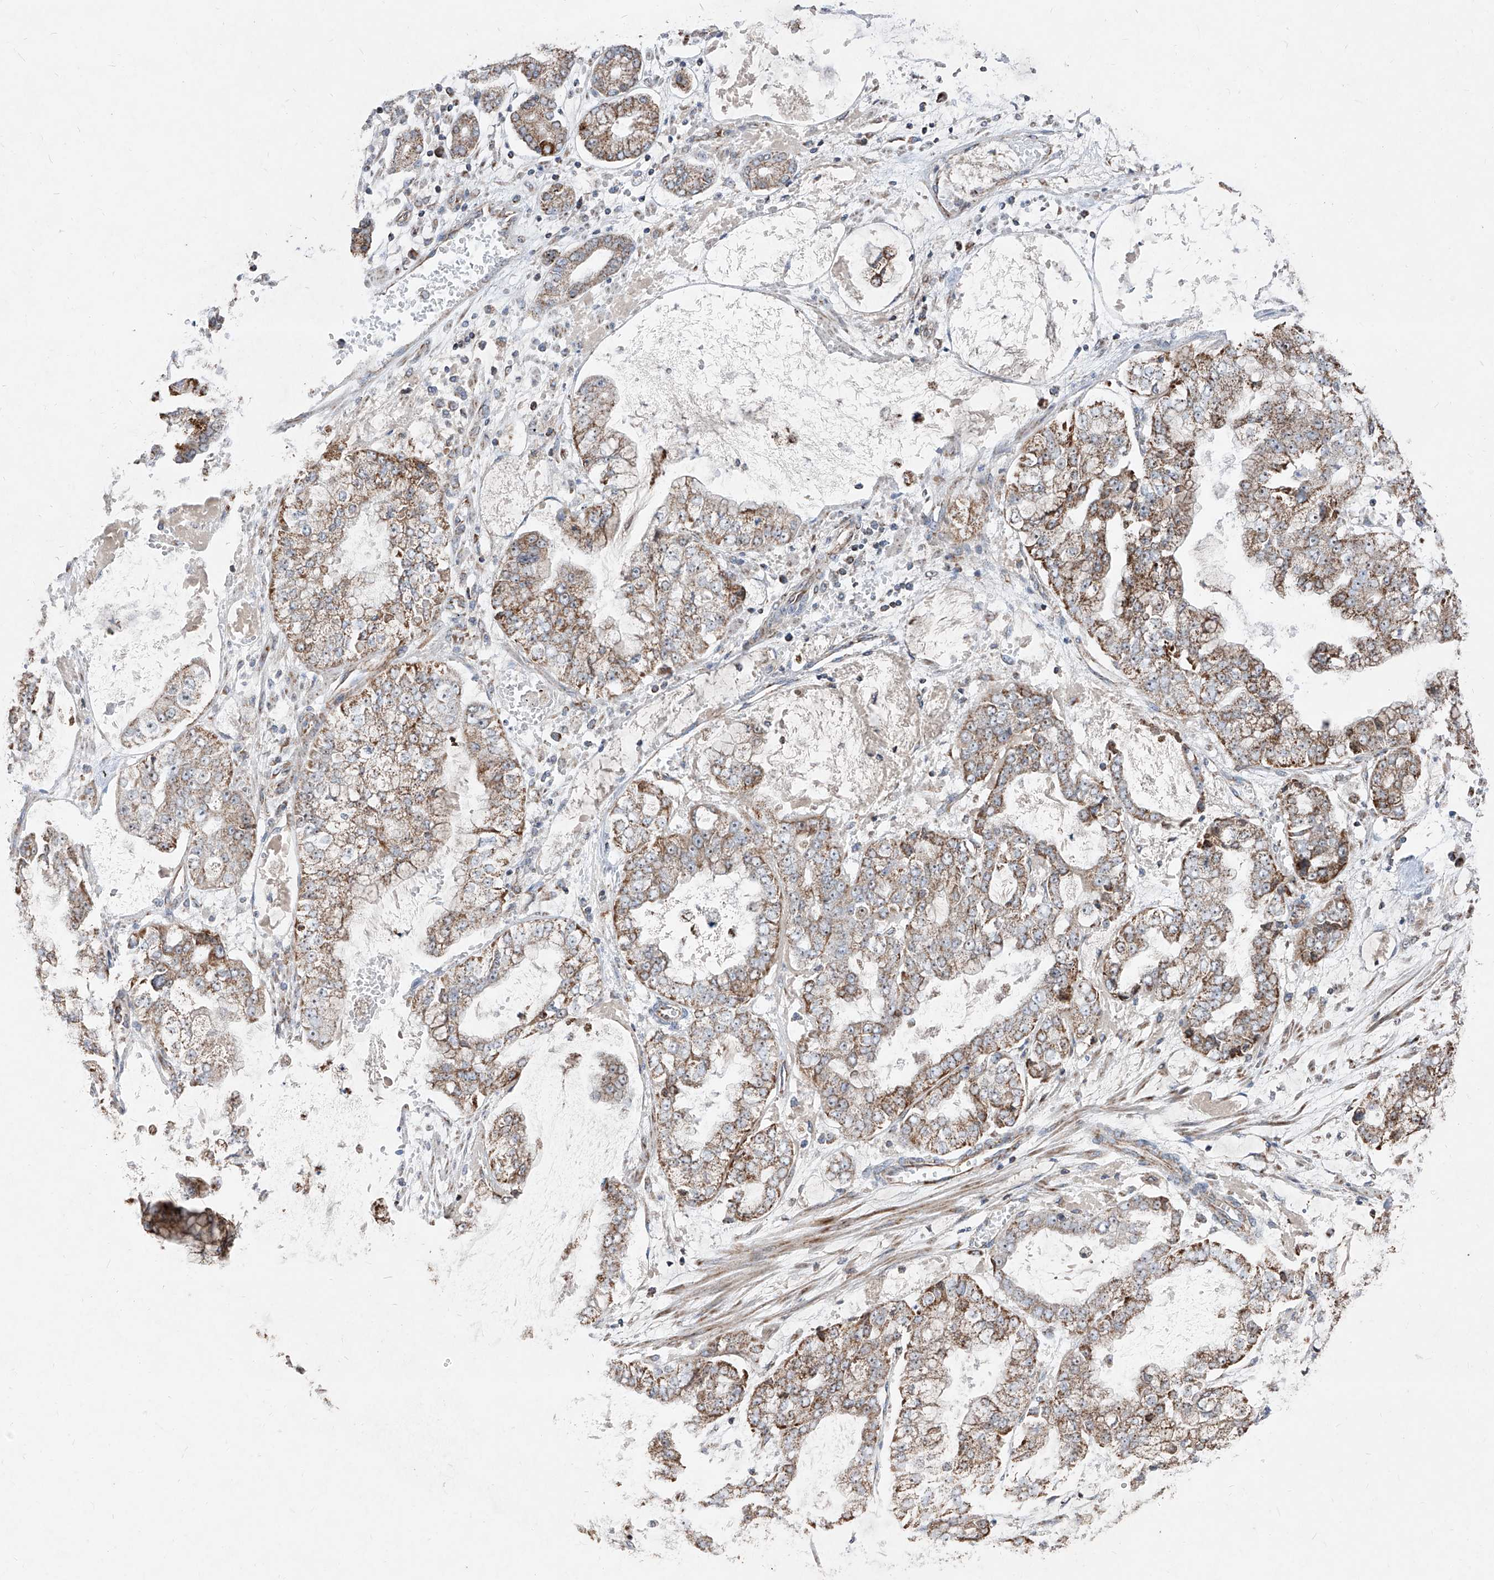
{"staining": {"intensity": "weak", "quantity": ">75%", "location": "cytoplasmic/membranous"}, "tissue": "stomach cancer", "cell_type": "Tumor cells", "image_type": "cancer", "snomed": [{"axis": "morphology", "description": "Adenocarcinoma, NOS"}, {"axis": "topography", "description": "Stomach"}], "caption": "Immunohistochemistry of stomach cancer (adenocarcinoma) exhibits low levels of weak cytoplasmic/membranous expression in about >75% of tumor cells.", "gene": "NDUFB3", "patient": {"sex": "male", "age": 76}}